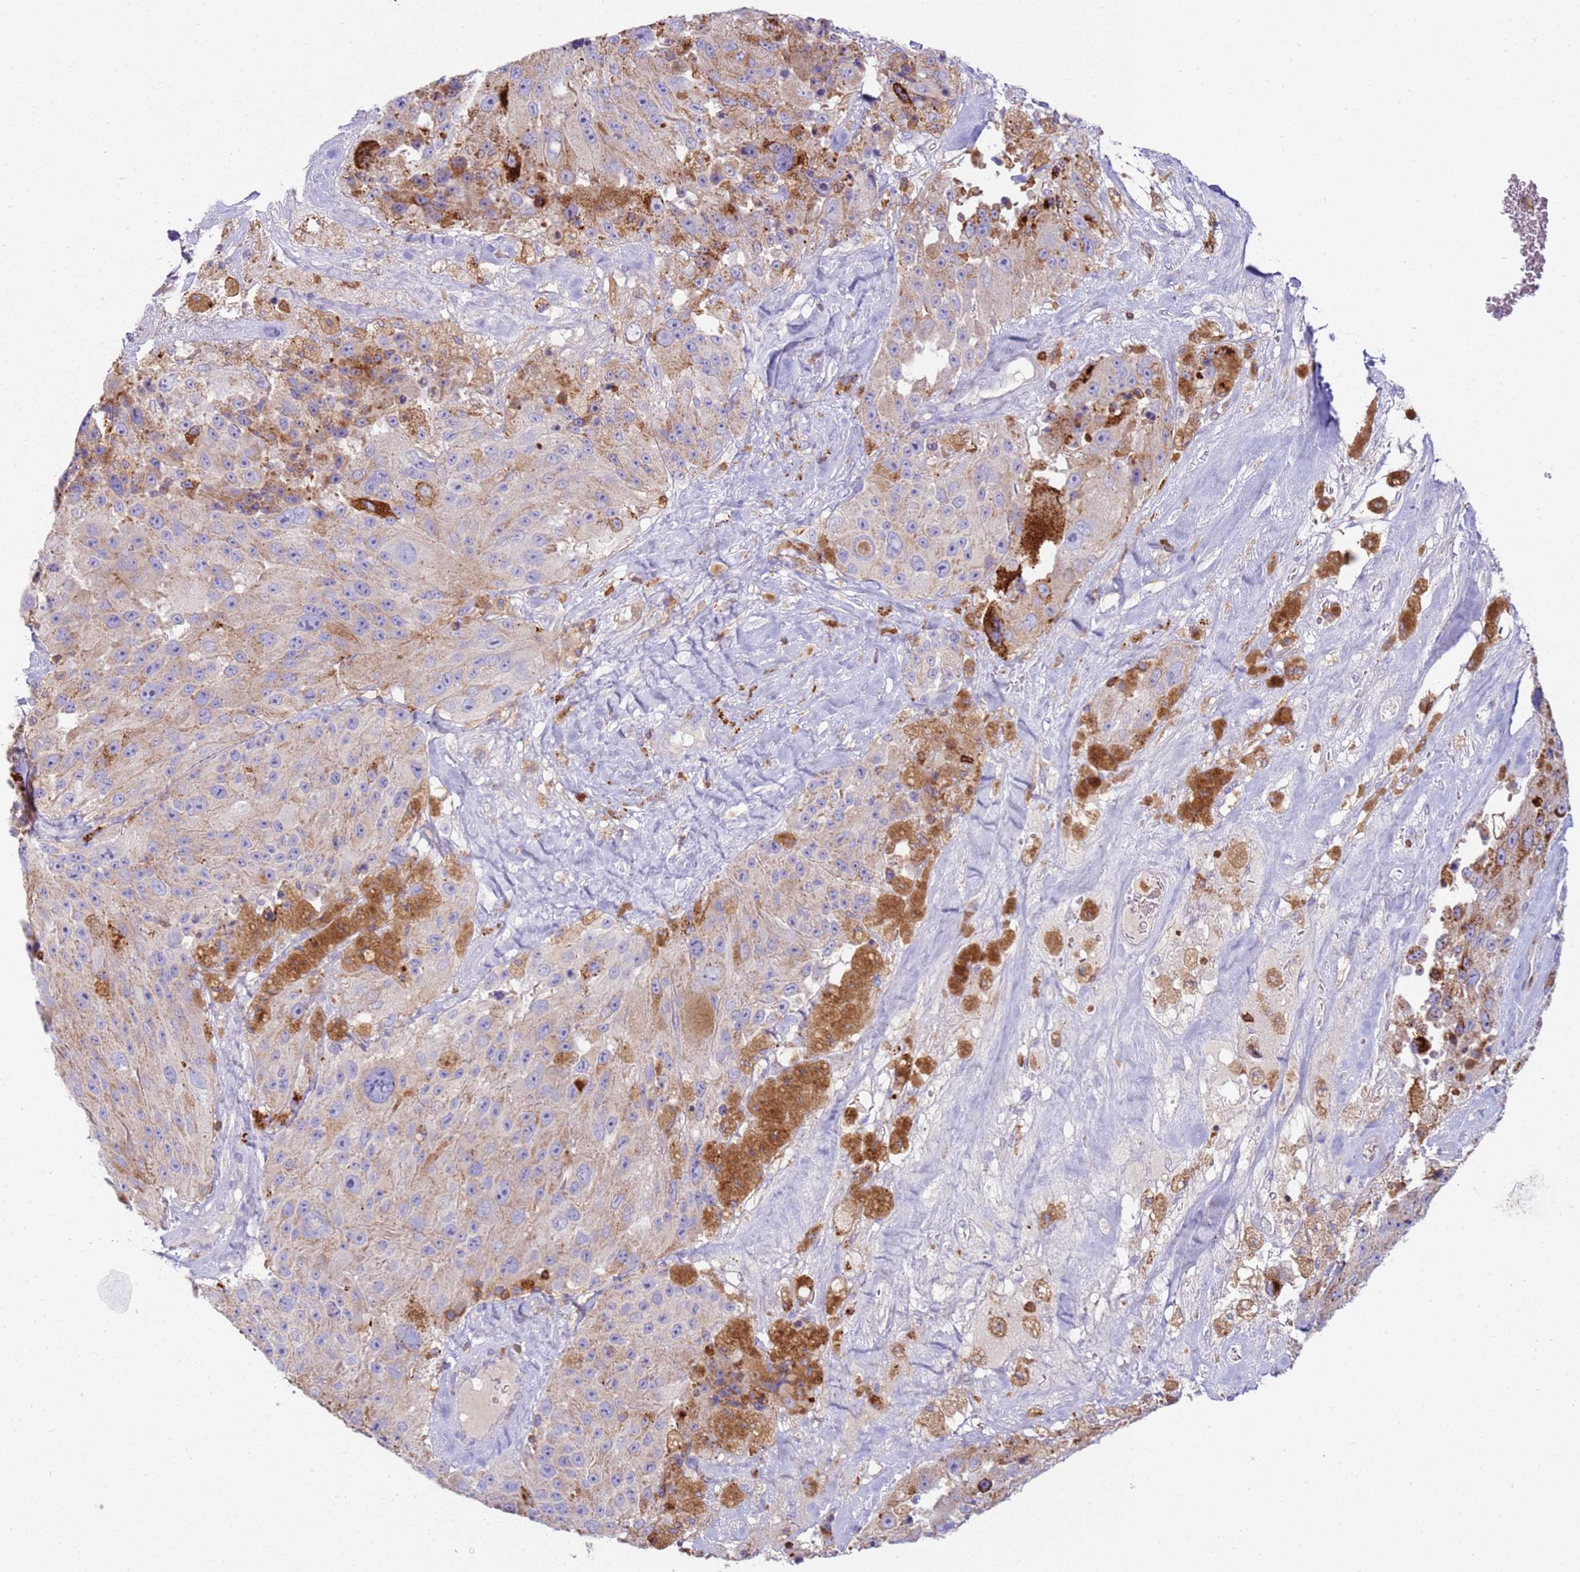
{"staining": {"intensity": "moderate", "quantity": "25%-75%", "location": "cytoplasmic/membranous"}, "tissue": "melanoma", "cell_type": "Tumor cells", "image_type": "cancer", "snomed": [{"axis": "morphology", "description": "Malignant melanoma, Metastatic site"}, {"axis": "topography", "description": "Lymph node"}], "caption": "This image demonstrates melanoma stained with immunohistochemistry to label a protein in brown. The cytoplasmic/membranous of tumor cells show moderate positivity for the protein. Nuclei are counter-stained blue.", "gene": "TTPAL", "patient": {"sex": "male", "age": 62}}